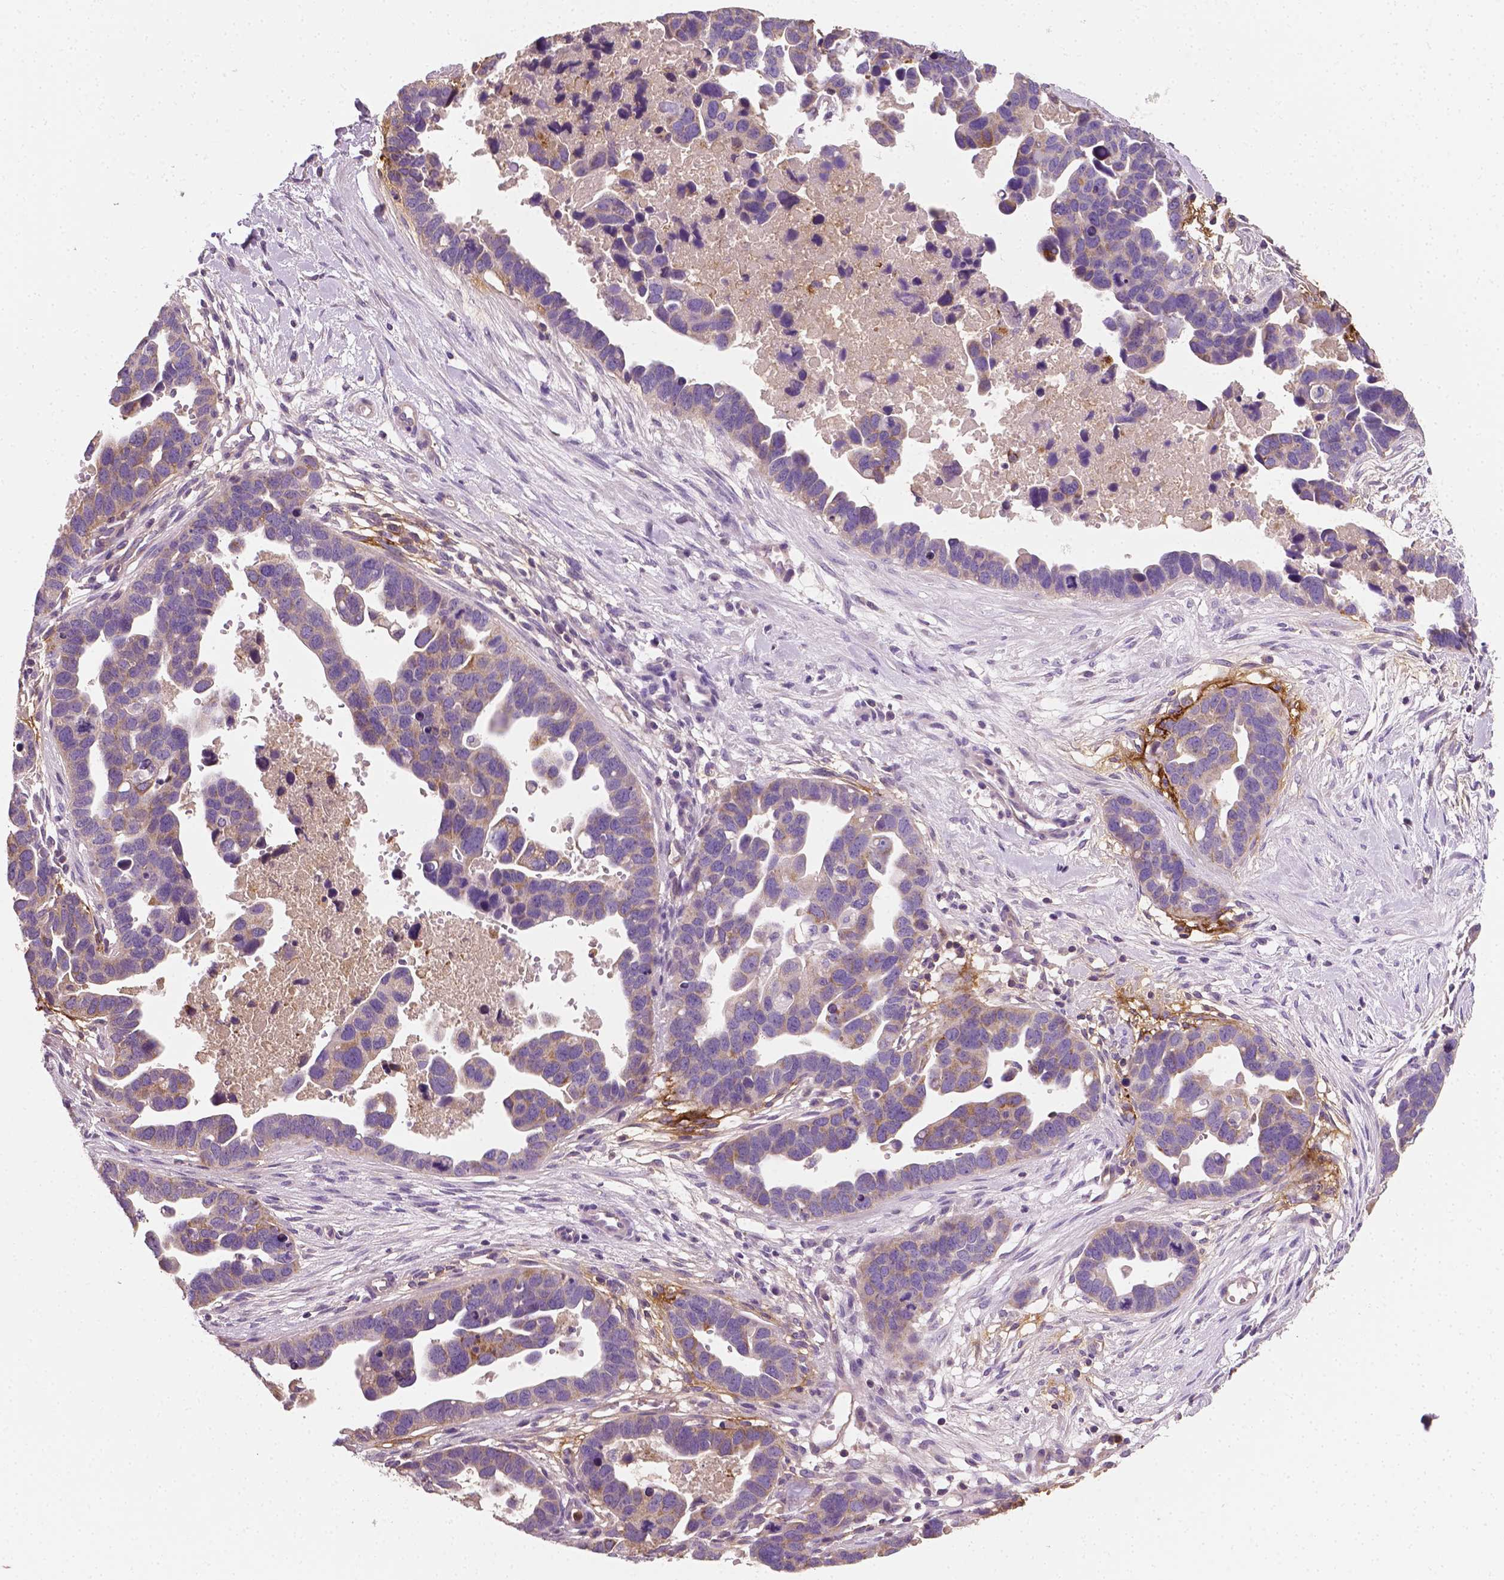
{"staining": {"intensity": "weak", "quantity": "25%-75%", "location": "cytoplasmic/membranous"}, "tissue": "ovarian cancer", "cell_type": "Tumor cells", "image_type": "cancer", "snomed": [{"axis": "morphology", "description": "Cystadenocarcinoma, serous, NOS"}, {"axis": "topography", "description": "Ovary"}], "caption": "The immunohistochemical stain highlights weak cytoplasmic/membranous staining in tumor cells of ovarian cancer (serous cystadenocarcinoma) tissue.", "gene": "PTX3", "patient": {"sex": "female", "age": 54}}